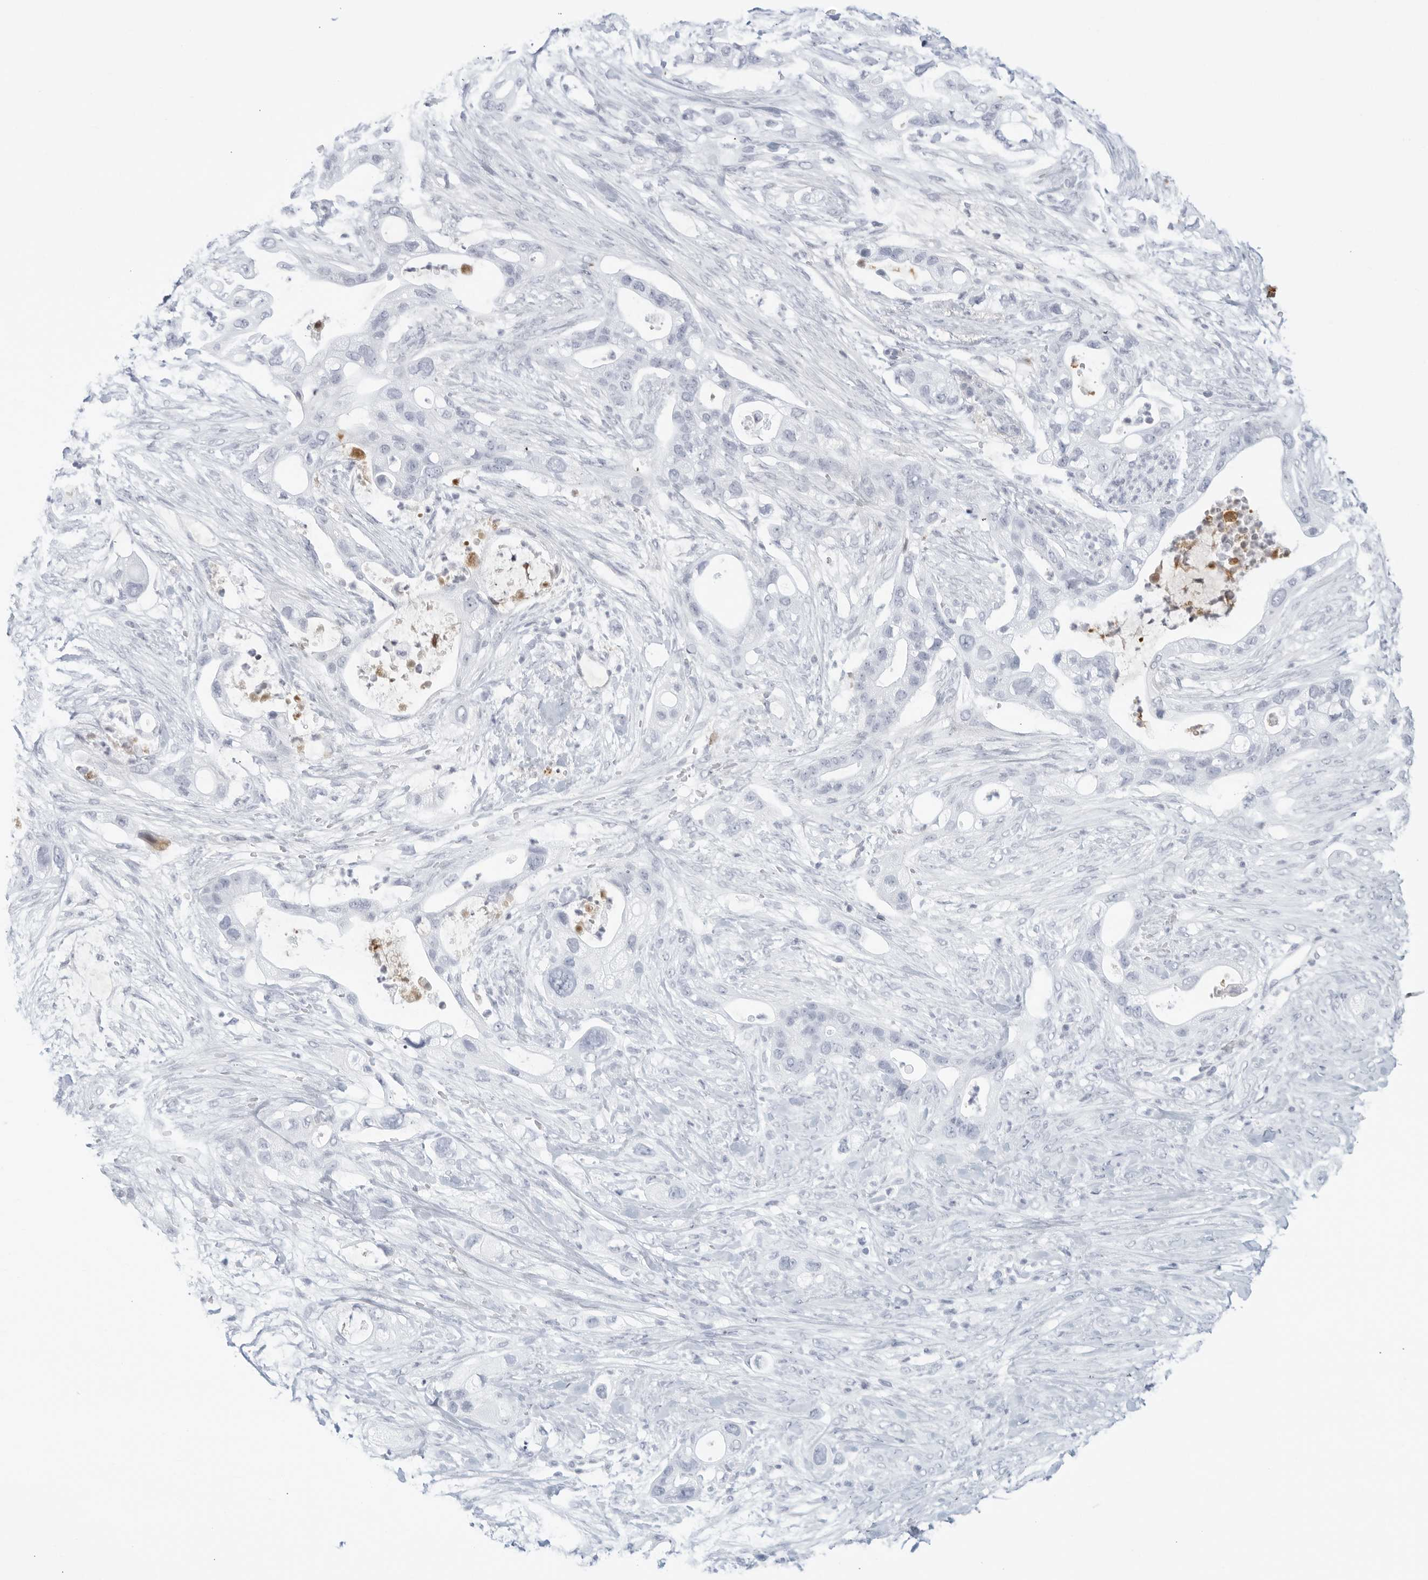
{"staining": {"intensity": "negative", "quantity": "none", "location": "none"}, "tissue": "pancreatic cancer", "cell_type": "Tumor cells", "image_type": "cancer", "snomed": [{"axis": "morphology", "description": "Adenocarcinoma, NOS"}, {"axis": "topography", "description": "Pancreas"}], "caption": "IHC image of neoplastic tissue: pancreatic adenocarcinoma stained with DAB displays no significant protein positivity in tumor cells. (DAB (3,3'-diaminobenzidine) IHC, high magnification).", "gene": "FGG", "patient": {"sex": "male", "age": 53}}